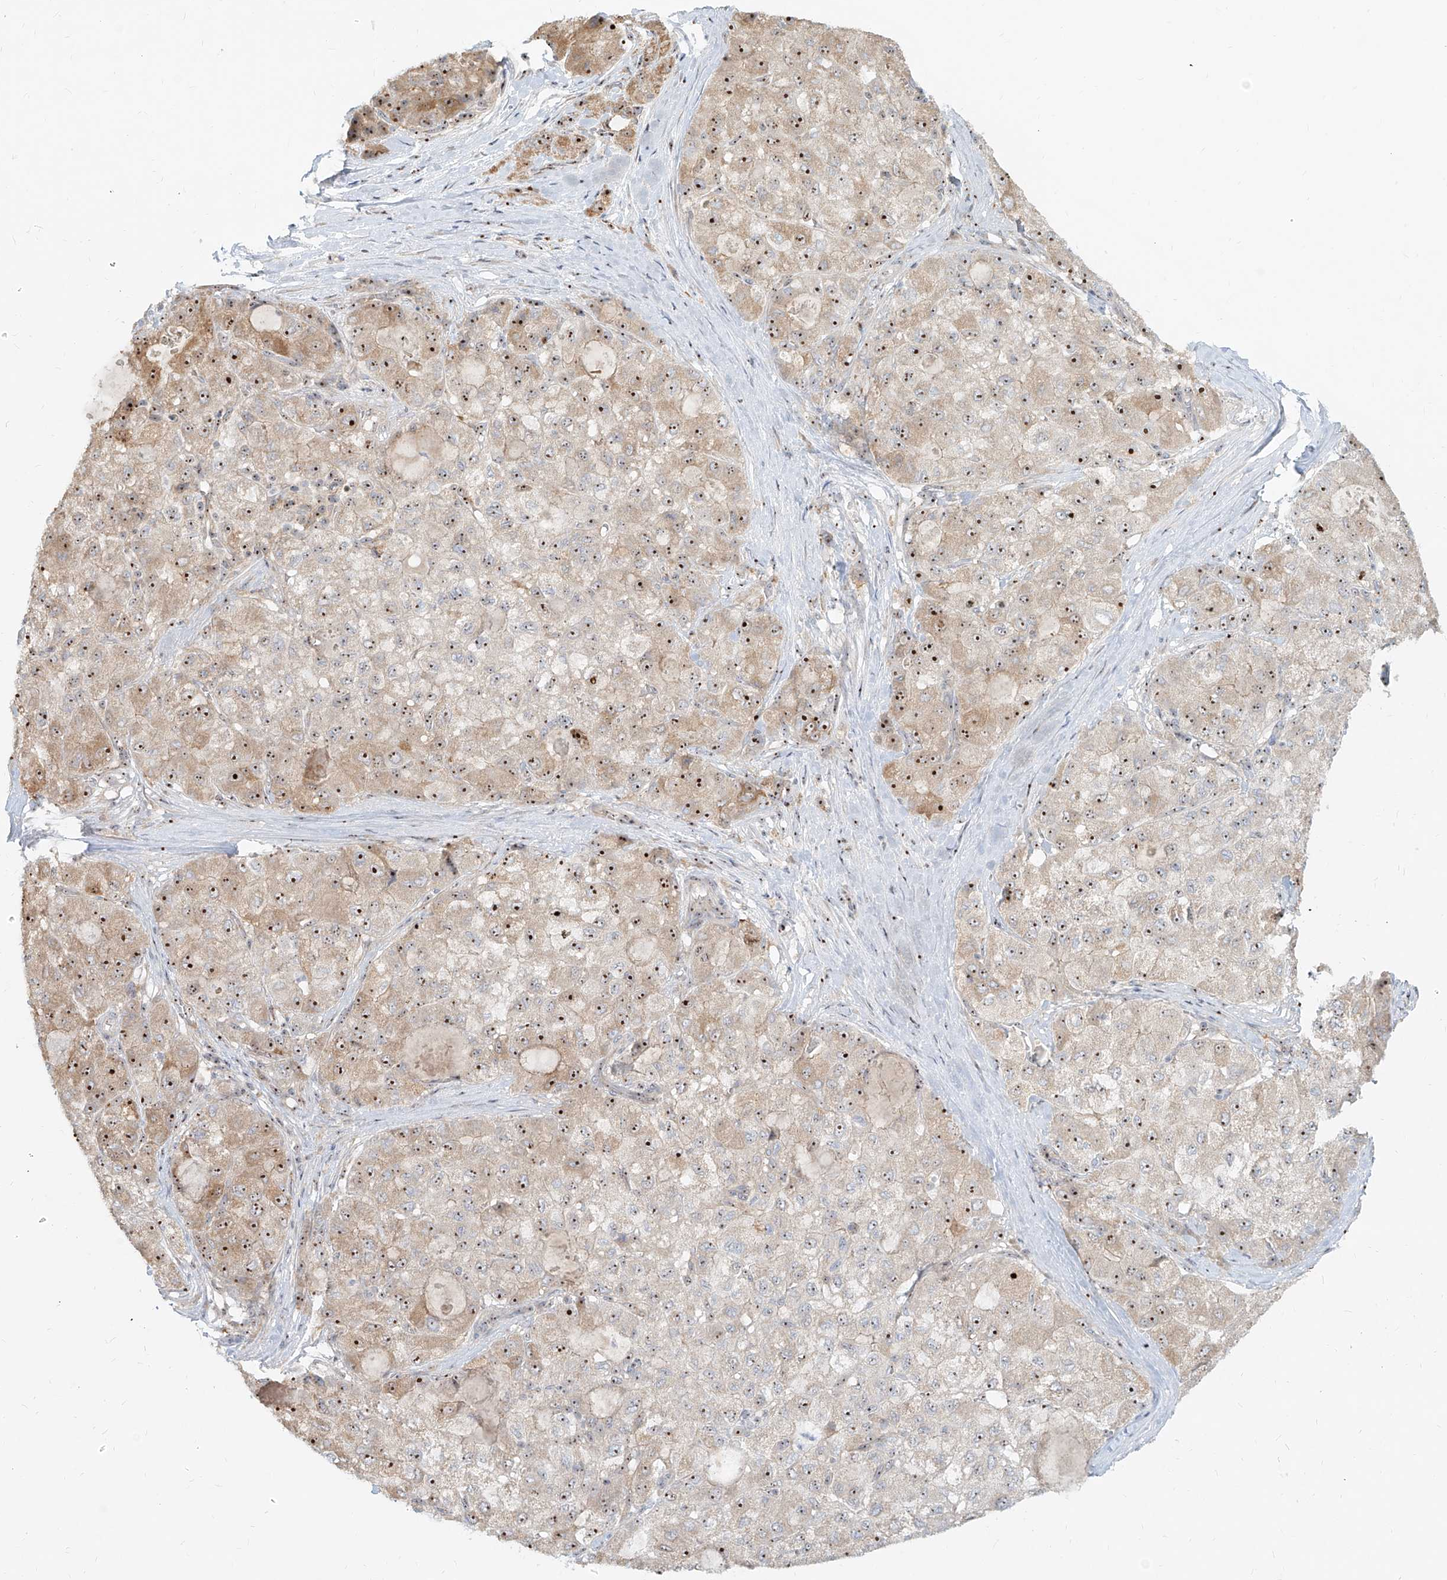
{"staining": {"intensity": "moderate", "quantity": ">75%", "location": "cytoplasmic/membranous,nuclear"}, "tissue": "liver cancer", "cell_type": "Tumor cells", "image_type": "cancer", "snomed": [{"axis": "morphology", "description": "Carcinoma, Hepatocellular, NOS"}, {"axis": "topography", "description": "Liver"}], "caption": "Liver cancer (hepatocellular carcinoma) was stained to show a protein in brown. There is medium levels of moderate cytoplasmic/membranous and nuclear positivity in about >75% of tumor cells.", "gene": "BYSL", "patient": {"sex": "male", "age": 80}}